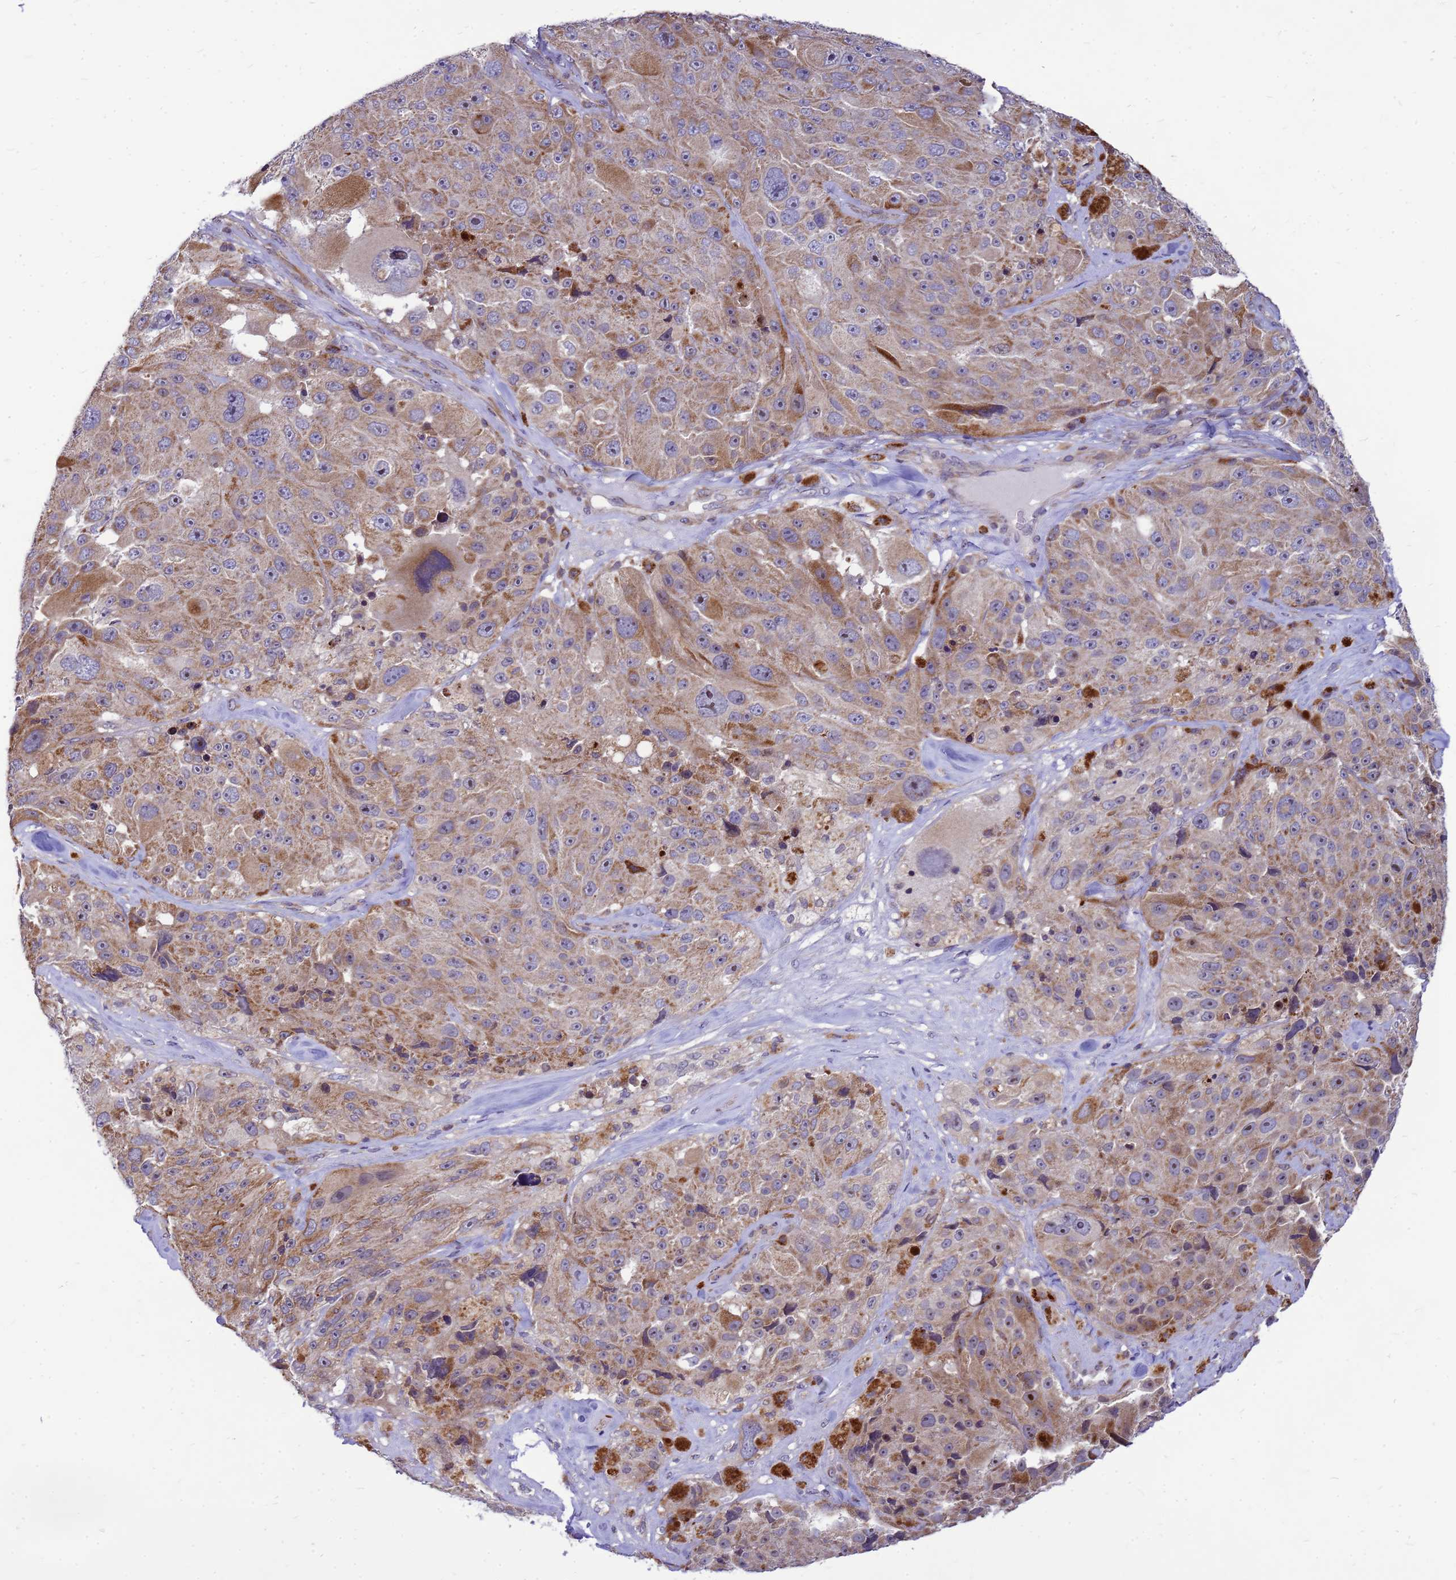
{"staining": {"intensity": "moderate", "quantity": ">75%", "location": "cytoplasmic/membranous"}, "tissue": "melanoma", "cell_type": "Tumor cells", "image_type": "cancer", "snomed": [{"axis": "morphology", "description": "Malignant melanoma, Metastatic site"}, {"axis": "topography", "description": "Lymph node"}], "caption": "Melanoma stained with a protein marker shows moderate staining in tumor cells.", "gene": "C12orf43", "patient": {"sex": "male", "age": 62}}